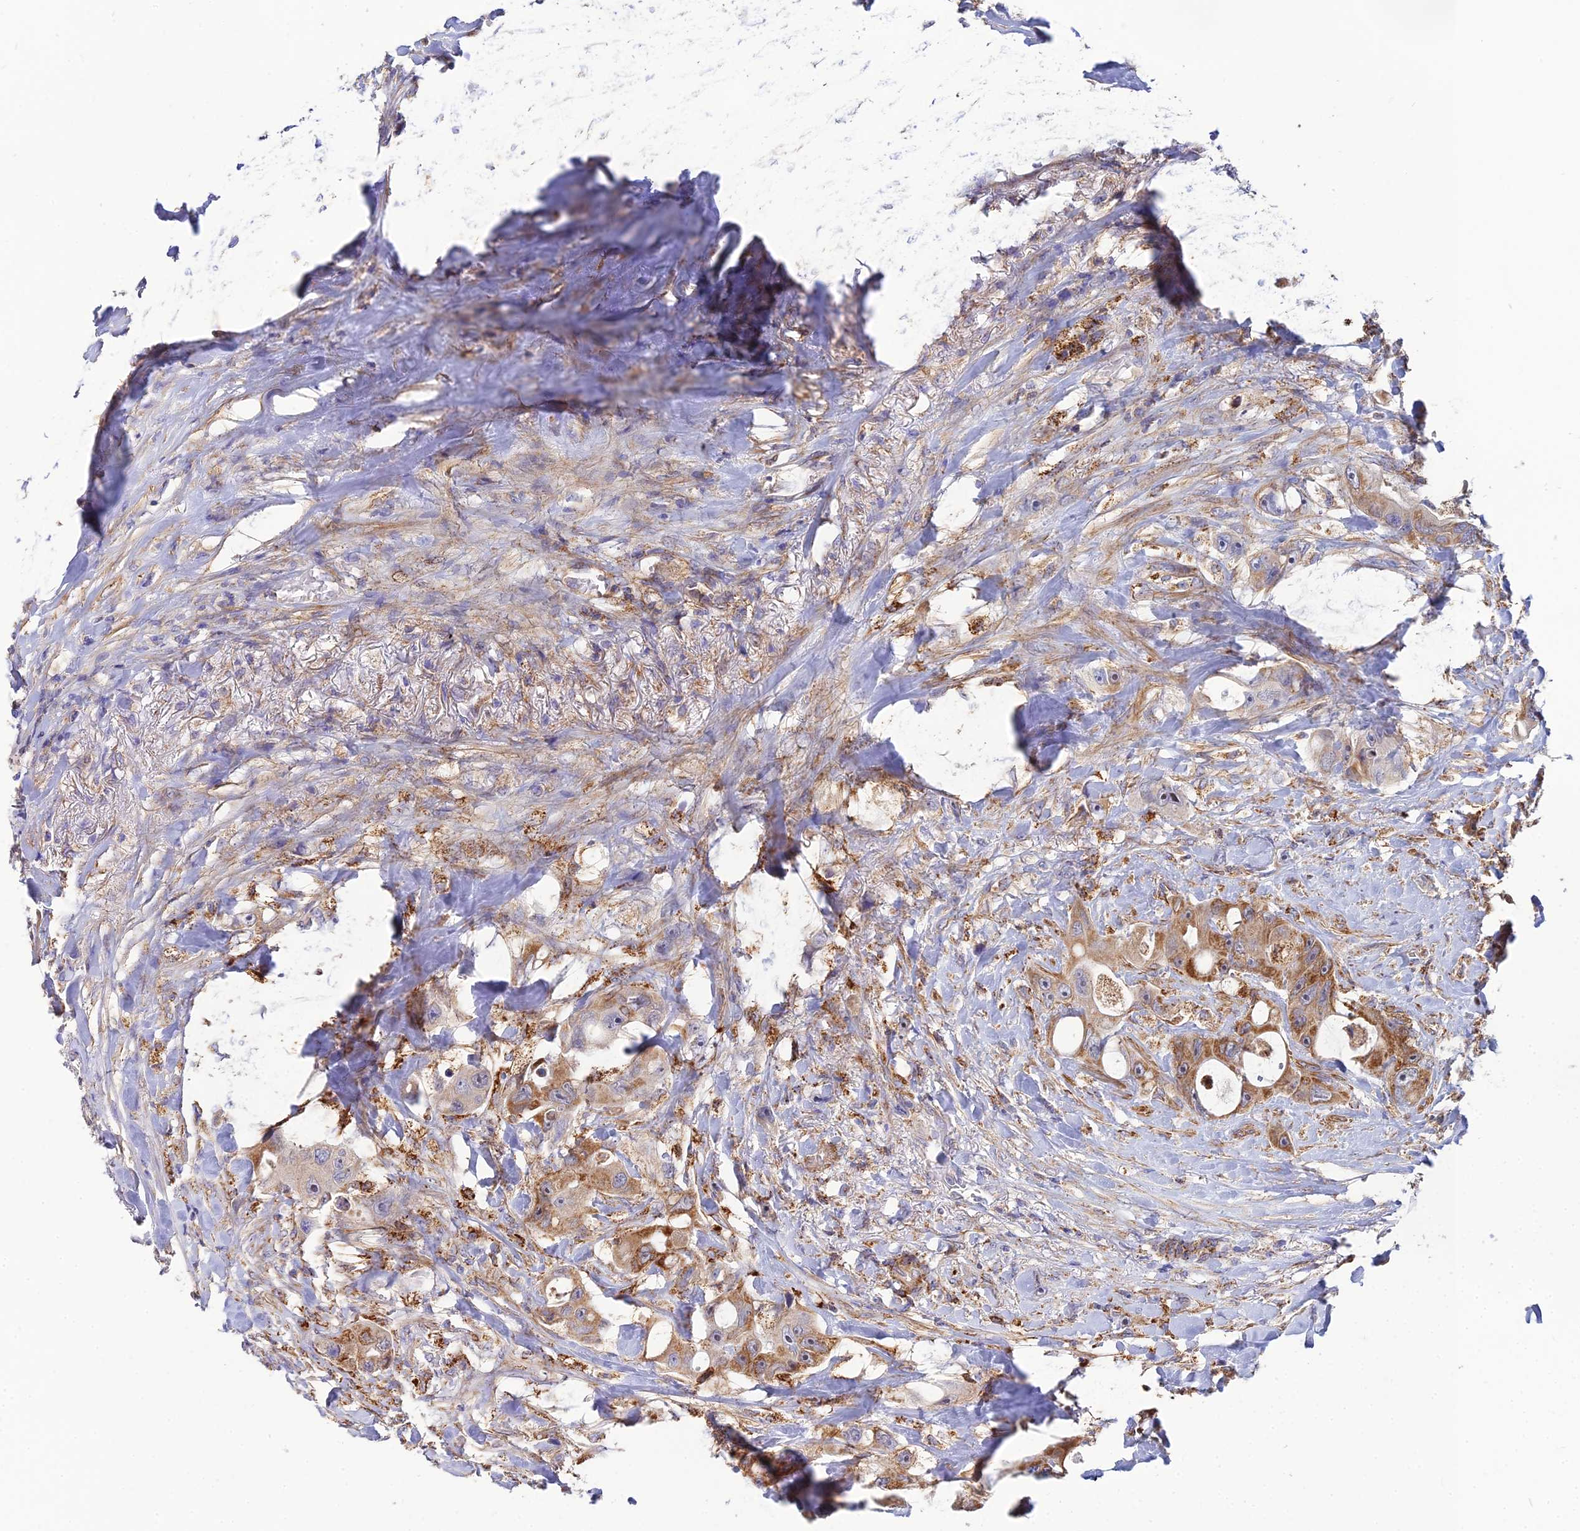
{"staining": {"intensity": "moderate", "quantity": "<25%", "location": "cytoplasmic/membranous"}, "tissue": "colorectal cancer", "cell_type": "Tumor cells", "image_type": "cancer", "snomed": [{"axis": "morphology", "description": "Adenocarcinoma, NOS"}, {"axis": "topography", "description": "Colon"}], "caption": "This image reveals colorectal cancer (adenocarcinoma) stained with immunohistochemistry (IHC) to label a protein in brown. The cytoplasmic/membranous of tumor cells show moderate positivity for the protein. Nuclei are counter-stained blue.", "gene": "ACOT2", "patient": {"sex": "female", "age": 46}}